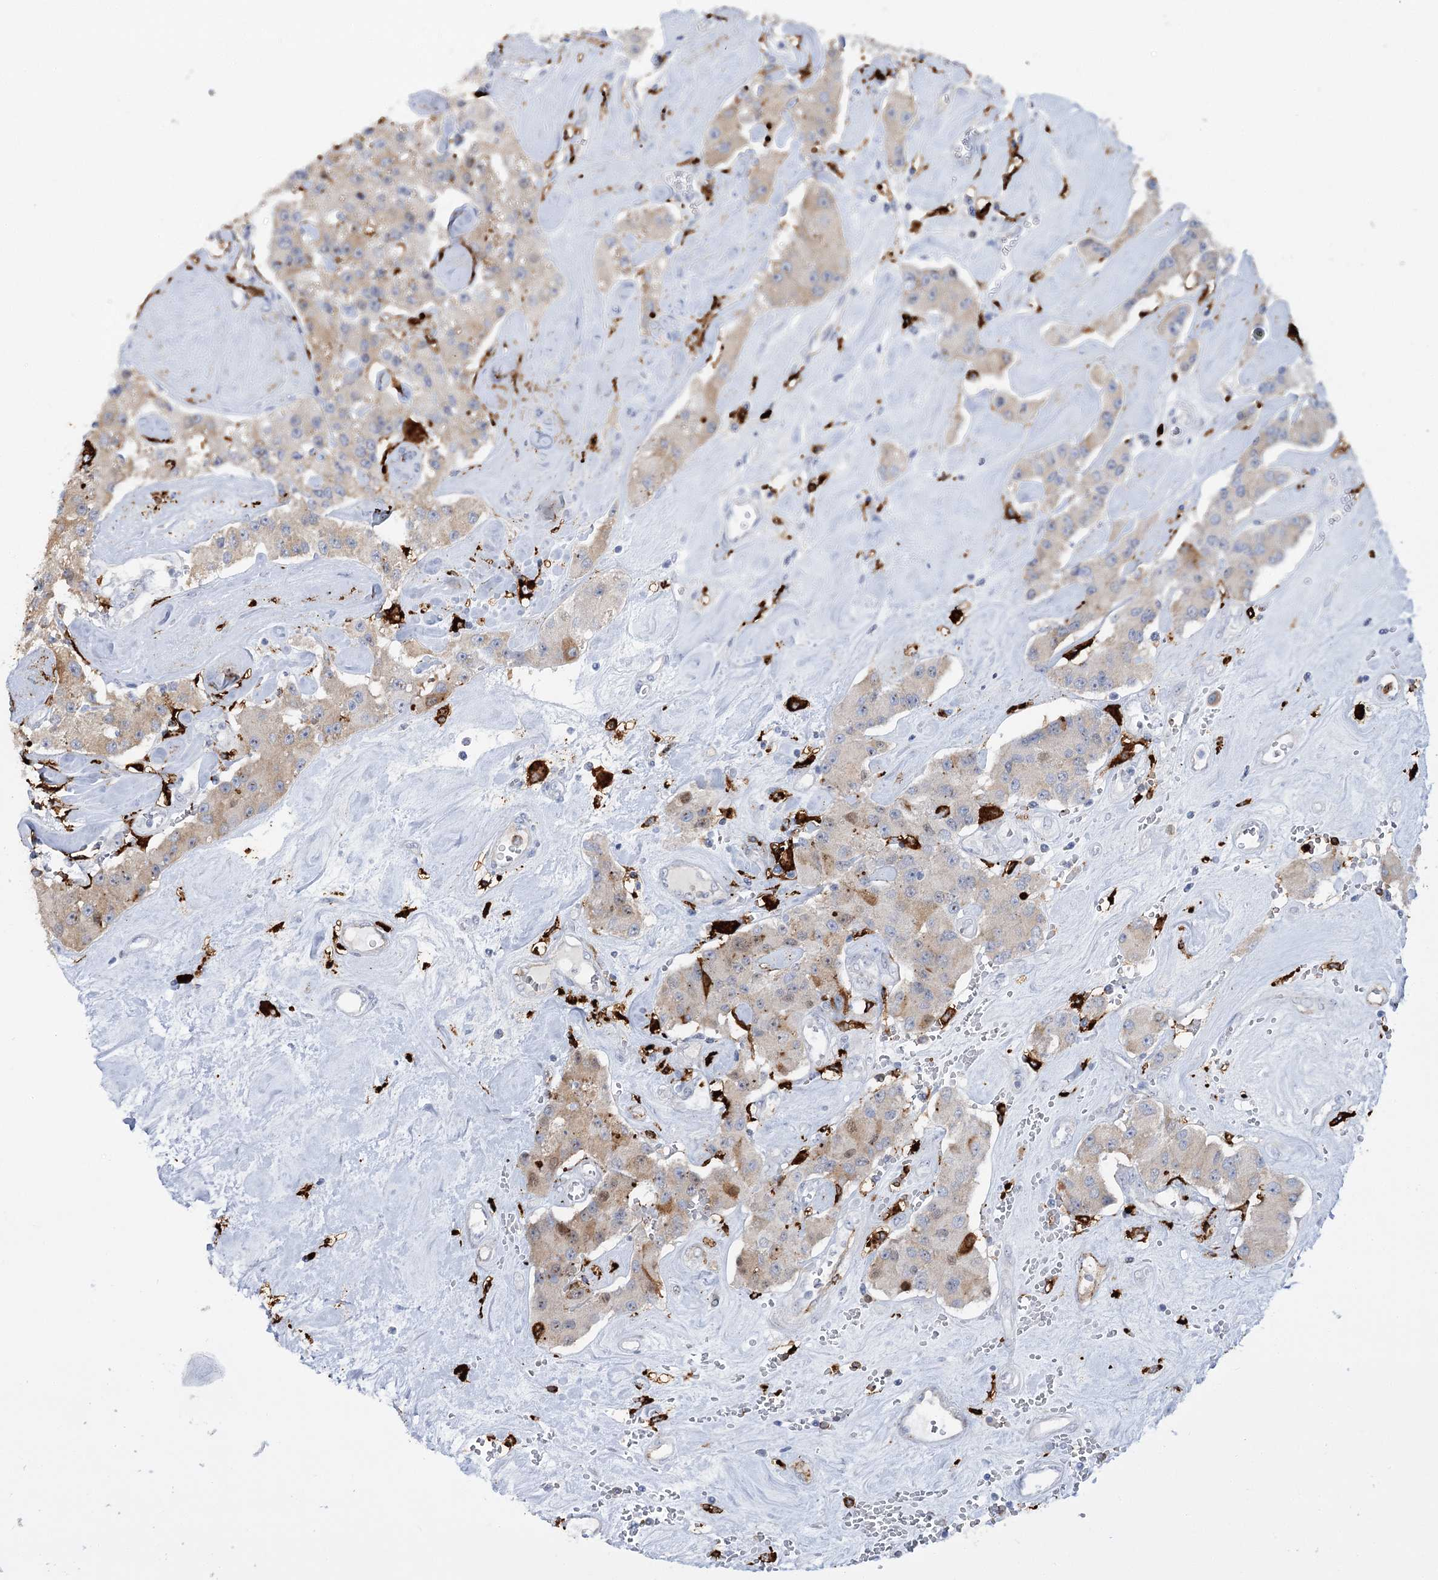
{"staining": {"intensity": "weak", "quantity": "25%-75%", "location": "cytoplasmic/membranous"}, "tissue": "carcinoid", "cell_type": "Tumor cells", "image_type": "cancer", "snomed": [{"axis": "morphology", "description": "Carcinoid, malignant, NOS"}, {"axis": "topography", "description": "Pancreas"}], "caption": "Protein staining displays weak cytoplasmic/membranous staining in approximately 25%-75% of tumor cells in carcinoid (malignant).", "gene": "PIWIL4", "patient": {"sex": "male", "age": 41}}